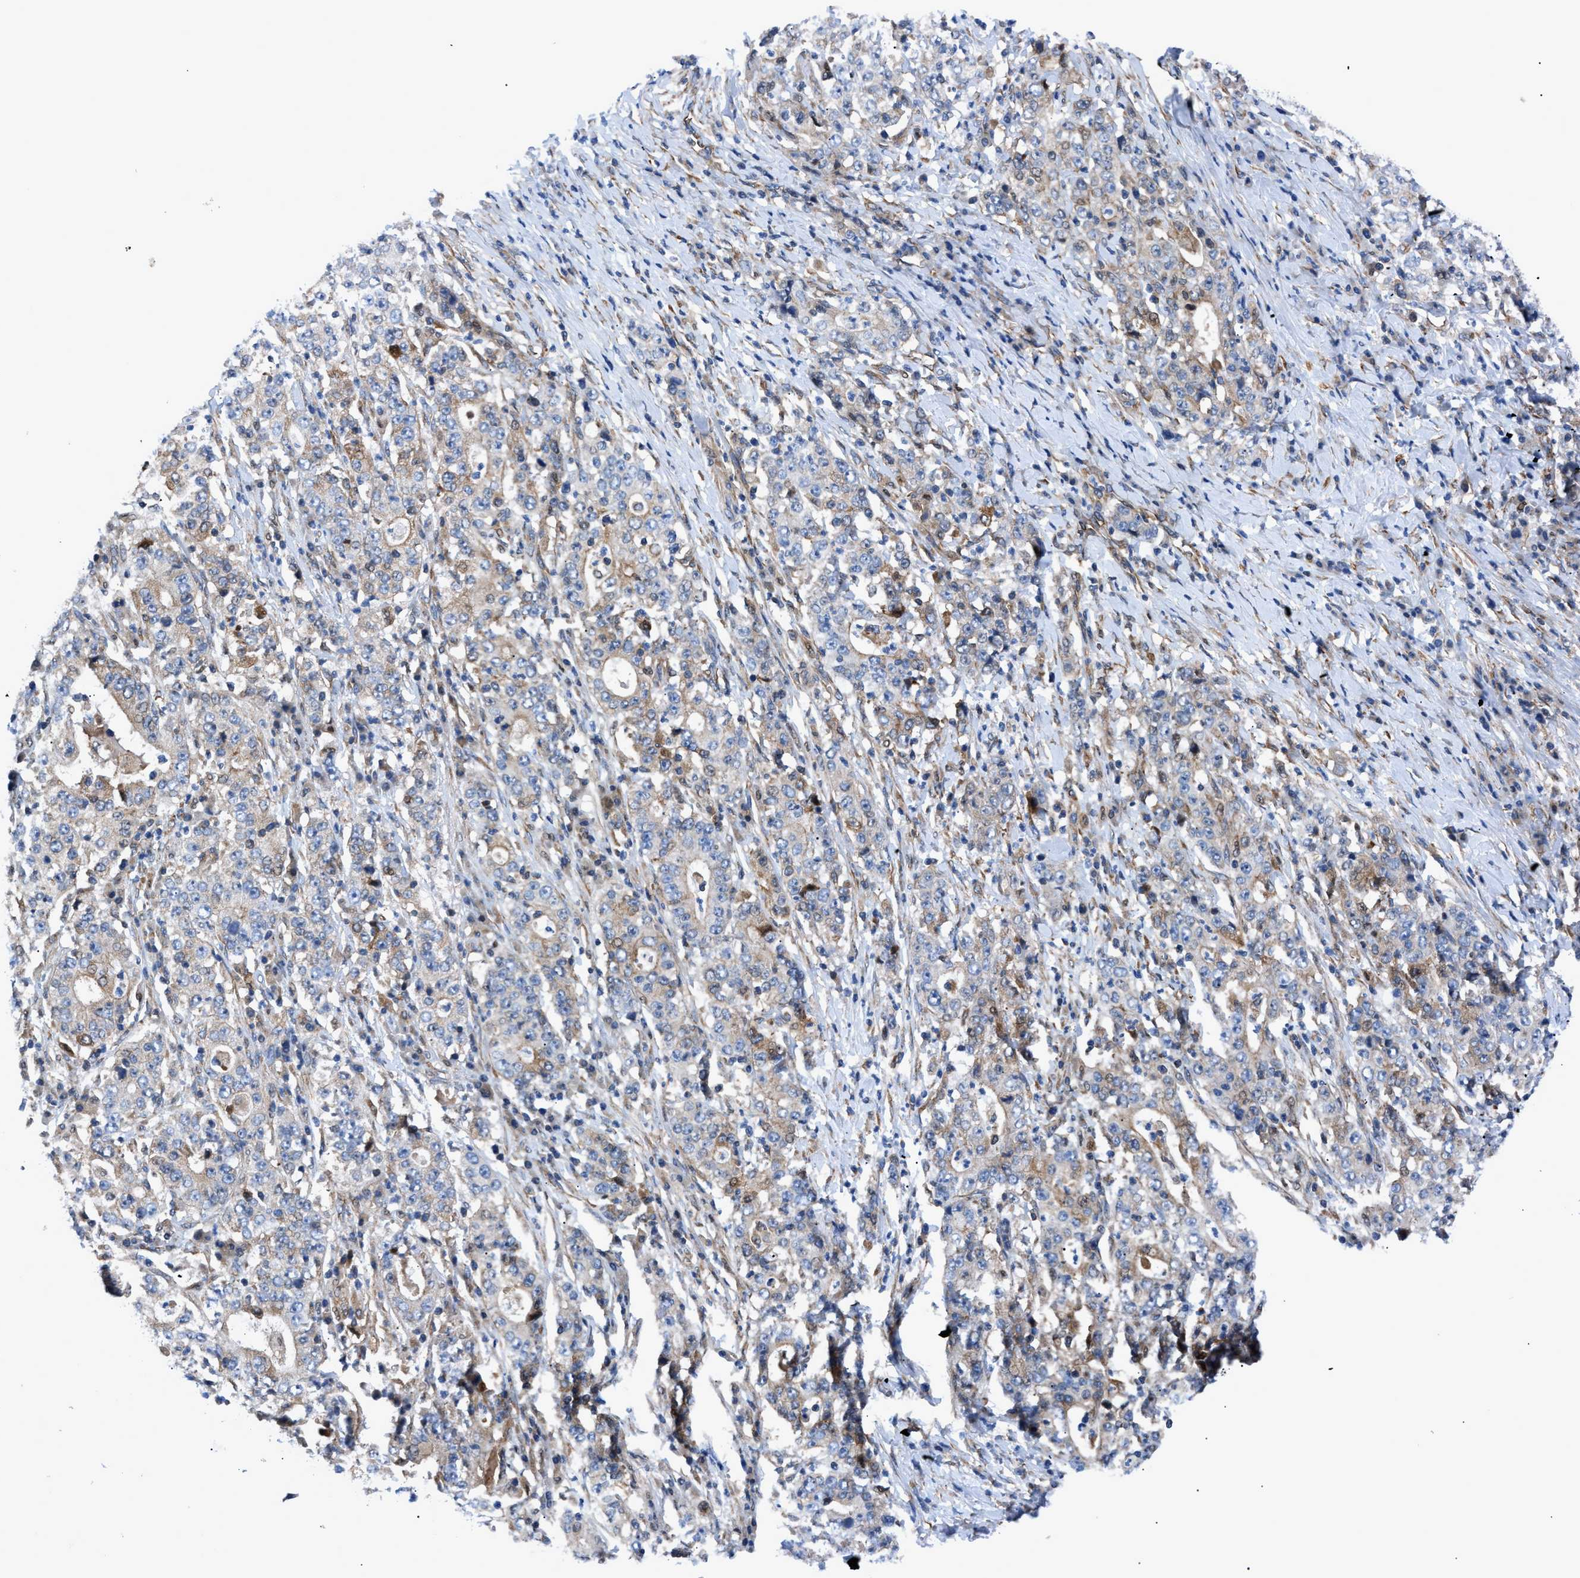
{"staining": {"intensity": "weak", "quantity": "25%-75%", "location": "cytoplasmic/membranous"}, "tissue": "stomach cancer", "cell_type": "Tumor cells", "image_type": "cancer", "snomed": [{"axis": "morphology", "description": "Normal tissue, NOS"}, {"axis": "morphology", "description": "Adenocarcinoma, NOS"}, {"axis": "topography", "description": "Stomach, upper"}, {"axis": "topography", "description": "Stomach"}], "caption": "This is a photomicrograph of immunohistochemistry staining of stomach cancer (adenocarcinoma), which shows weak positivity in the cytoplasmic/membranous of tumor cells.", "gene": "DMAC1", "patient": {"sex": "male", "age": 59}}